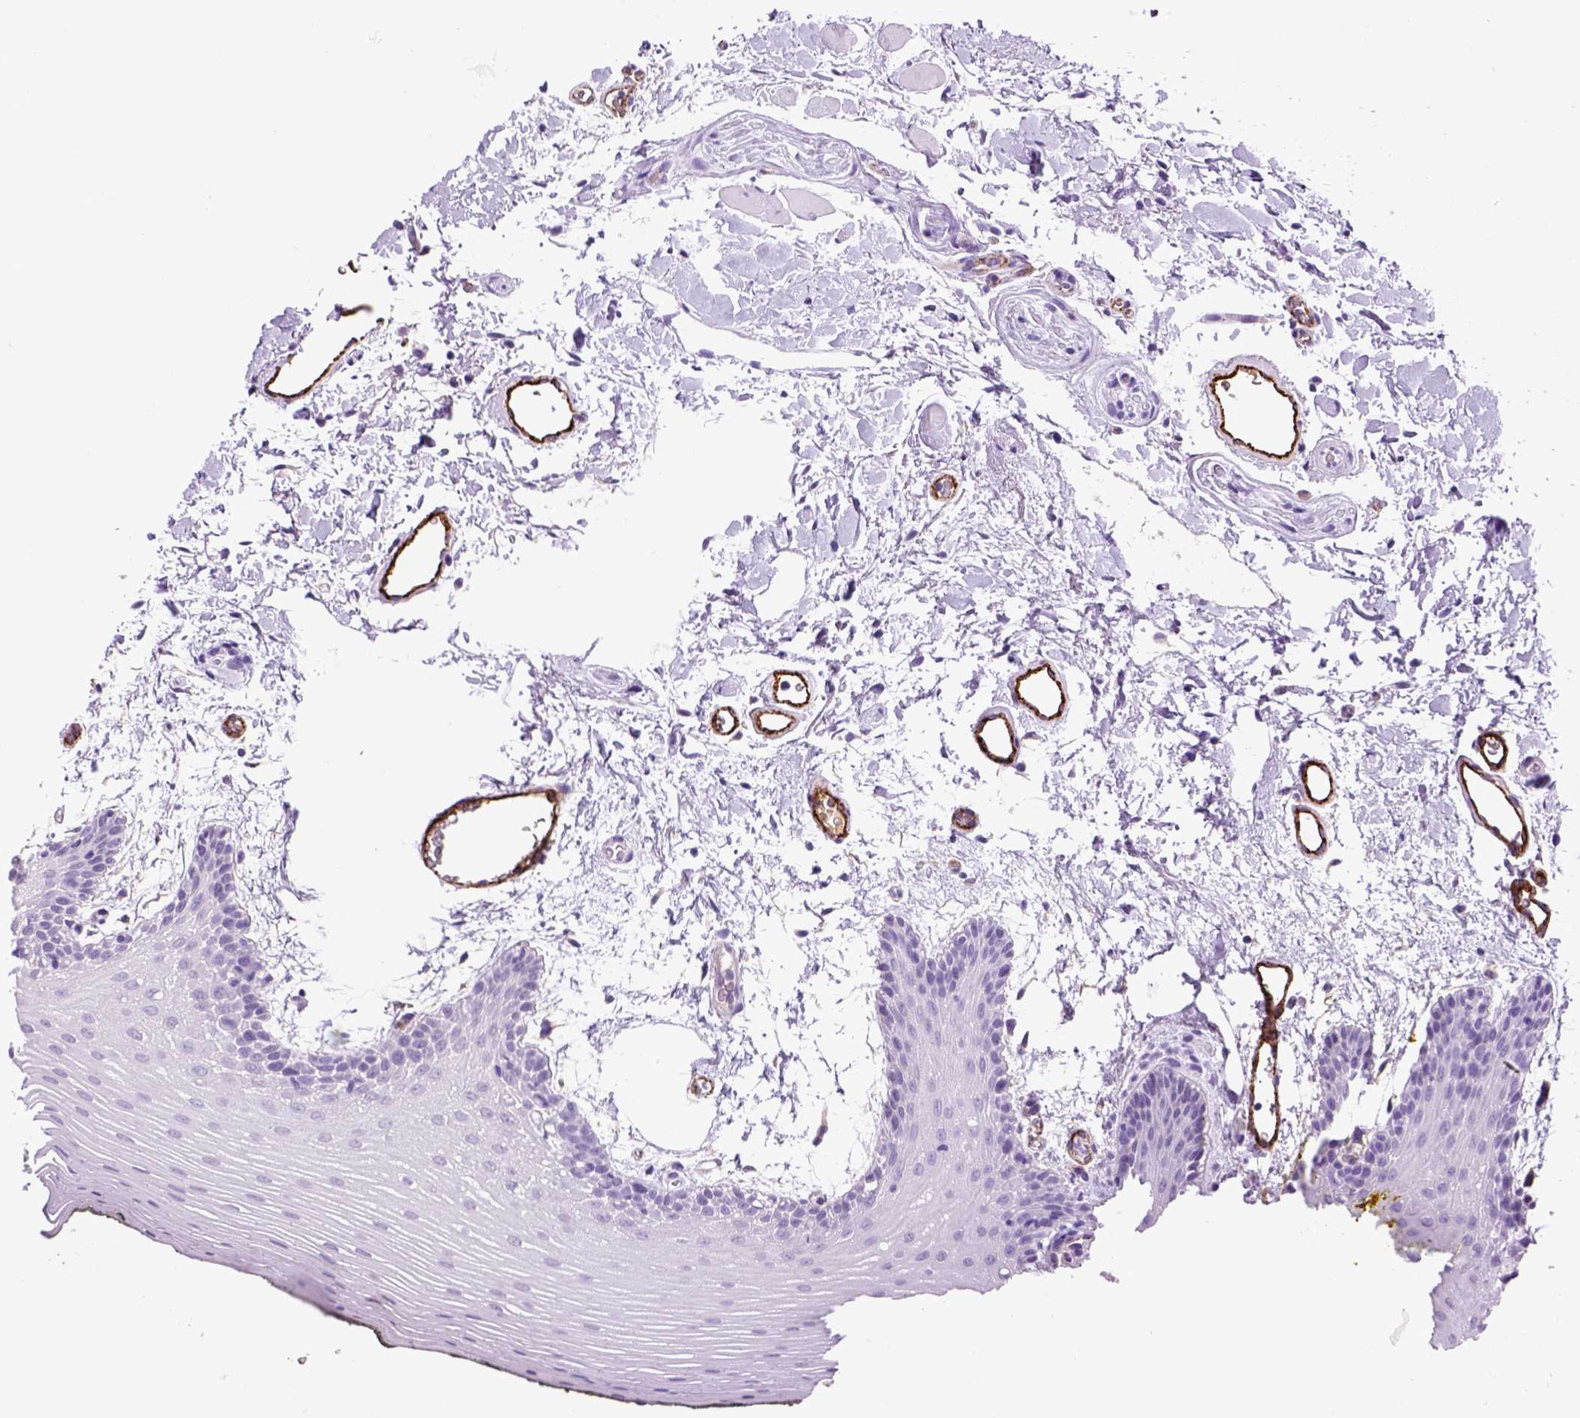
{"staining": {"intensity": "negative", "quantity": "none", "location": "none"}, "tissue": "oral mucosa", "cell_type": "Squamous epithelial cells", "image_type": "normal", "snomed": [{"axis": "morphology", "description": "Normal tissue, NOS"}, {"axis": "topography", "description": "Oral tissue"}, {"axis": "topography", "description": "Head-Neck"}], "caption": "The histopathology image exhibits no significant positivity in squamous epithelial cells of oral mucosa. (DAB (3,3'-diaminobenzidine) immunohistochemistry visualized using brightfield microscopy, high magnification).", "gene": "VWF", "patient": {"sex": "male", "age": 65}}